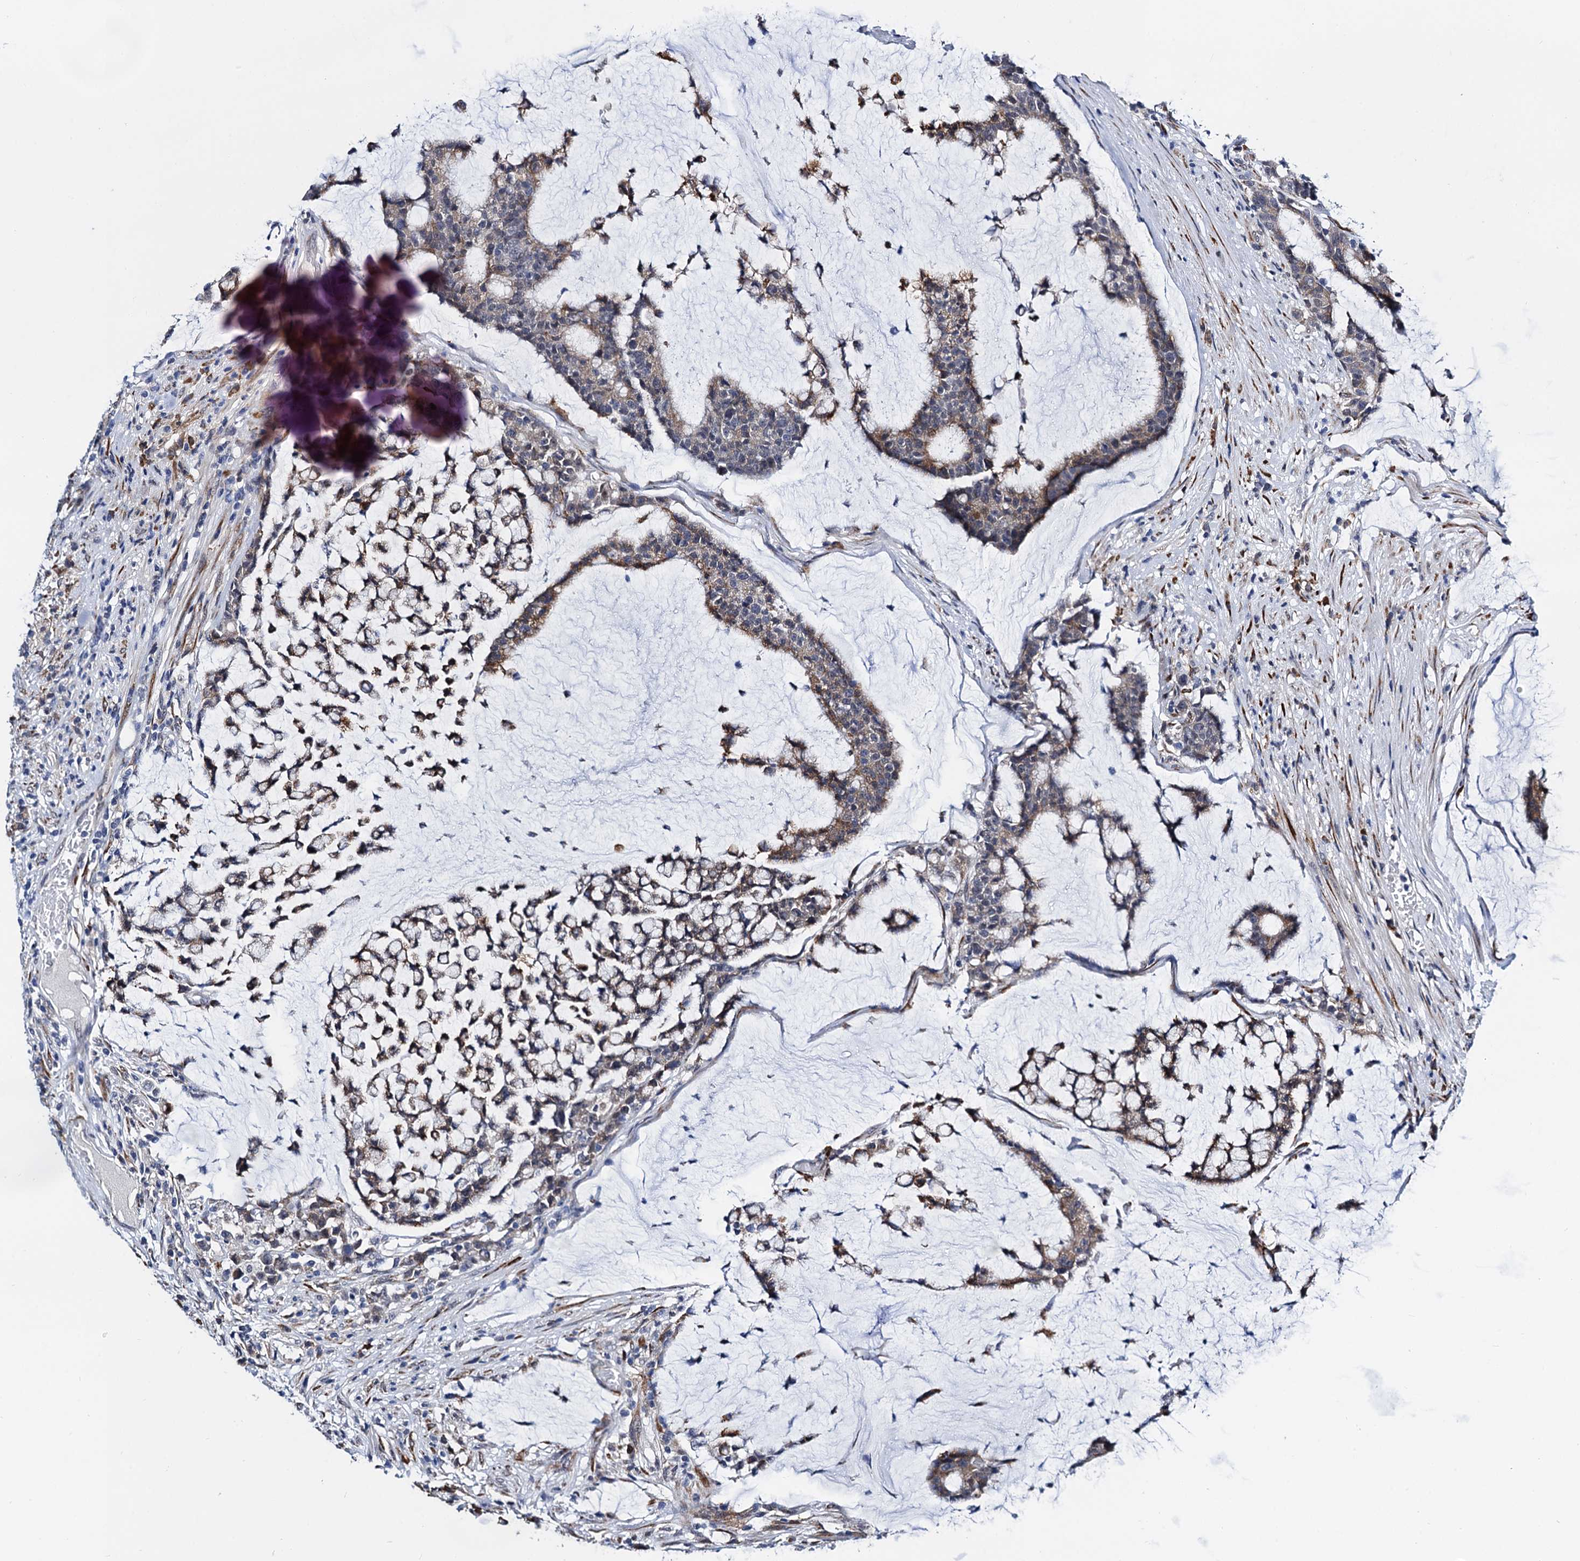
{"staining": {"intensity": "moderate", "quantity": "<25%", "location": "cytoplasmic/membranous"}, "tissue": "colorectal cancer", "cell_type": "Tumor cells", "image_type": "cancer", "snomed": [{"axis": "morphology", "description": "Adenocarcinoma, NOS"}, {"axis": "topography", "description": "Colon"}], "caption": "A high-resolution photomicrograph shows immunohistochemistry (IHC) staining of colorectal cancer, which demonstrates moderate cytoplasmic/membranous staining in about <25% of tumor cells. Nuclei are stained in blue.", "gene": "SLC7A10", "patient": {"sex": "female", "age": 84}}